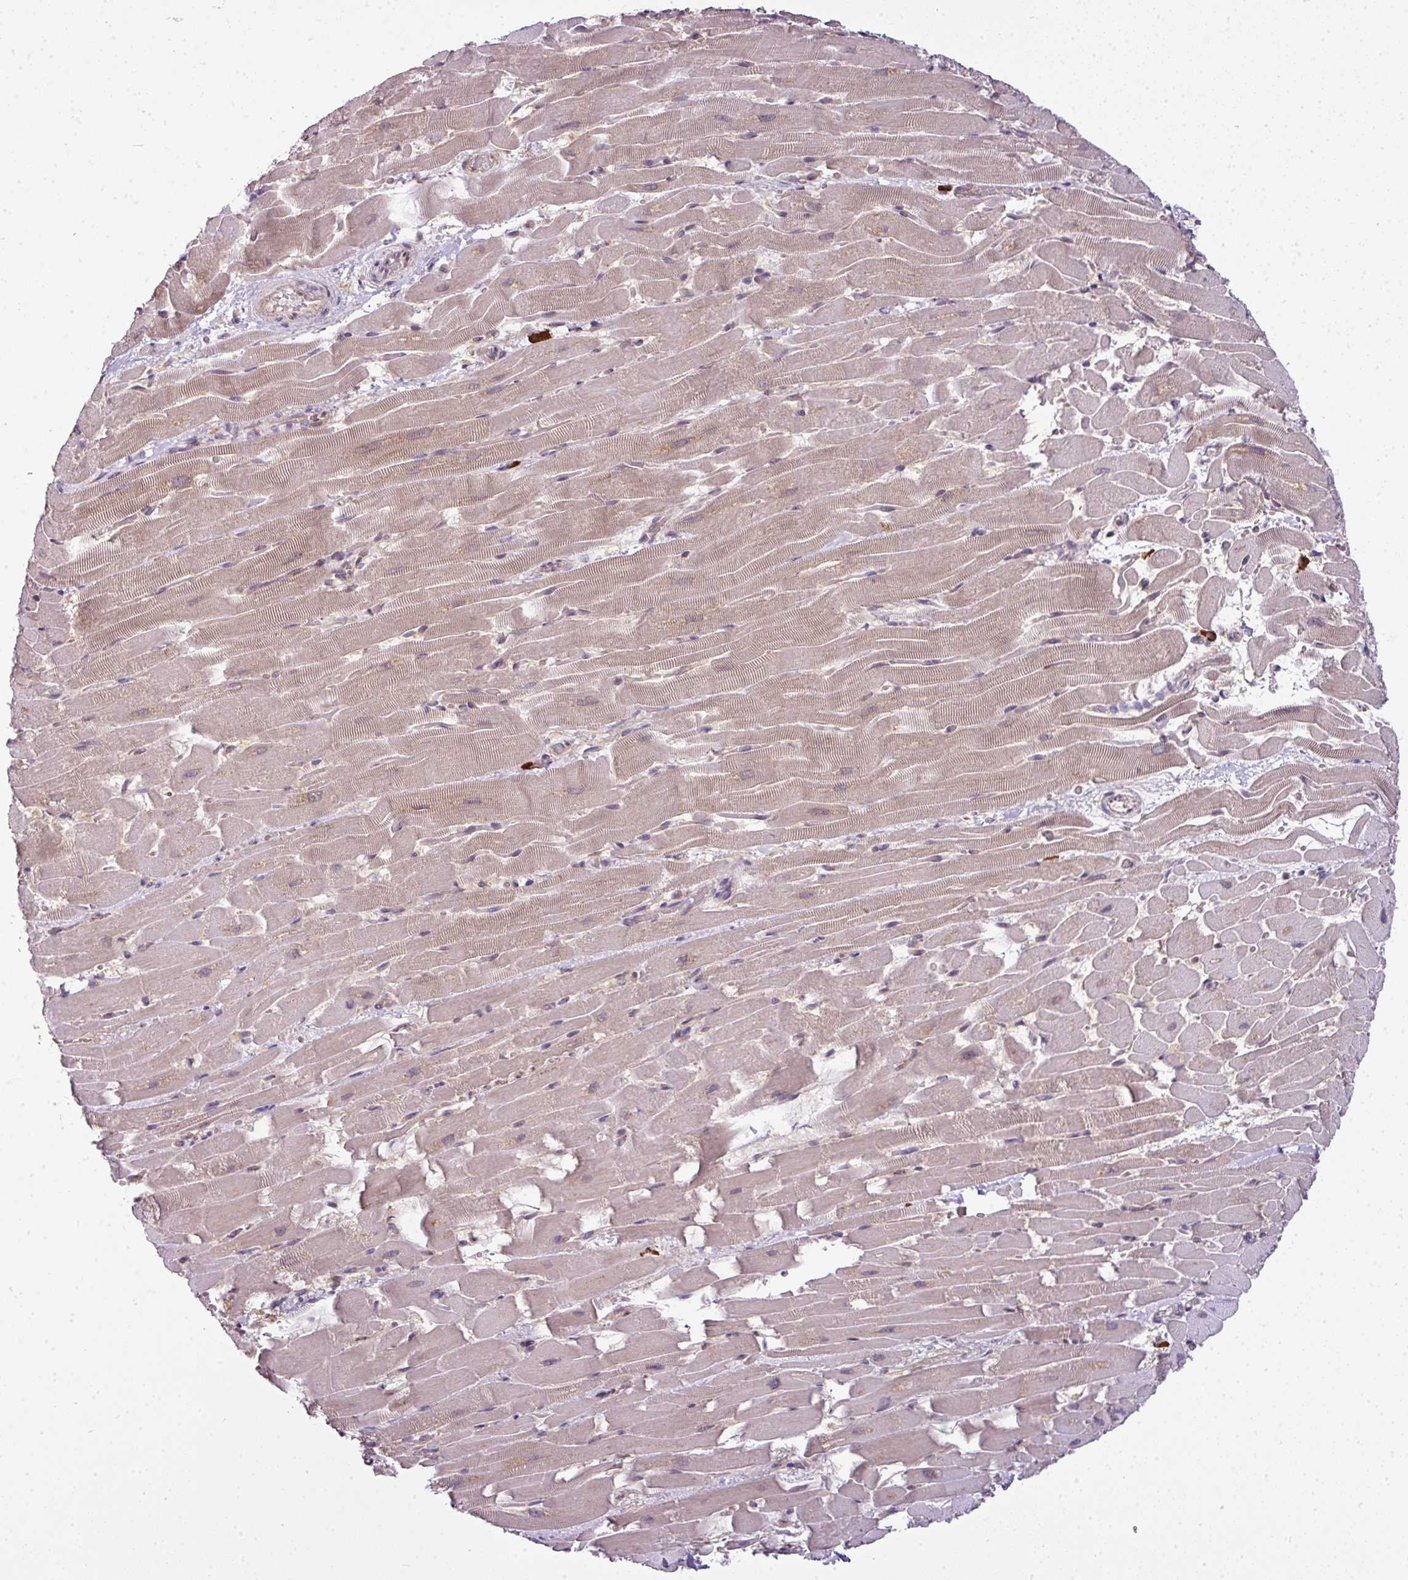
{"staining": {"intensity": "weak", "quantity": "25%-75%", "location": "cytoplasmic/membranous"}, "tissue": "heart muscle", "cell_type": "Cardiomyocytes", "image_type": "normal", "snomed": [{"axis": "morphology", "description": "Normal tissue, NOS"}, {"axis": "topography", "description": "Heart"}], "caption": "Weak cytoplasmic/membranous positivity is identified in about 25%-75% of cardiomyocytes in normal heart muscle.", "gene": "RBM14", "patient": {"sex": "male", "age": 37}}